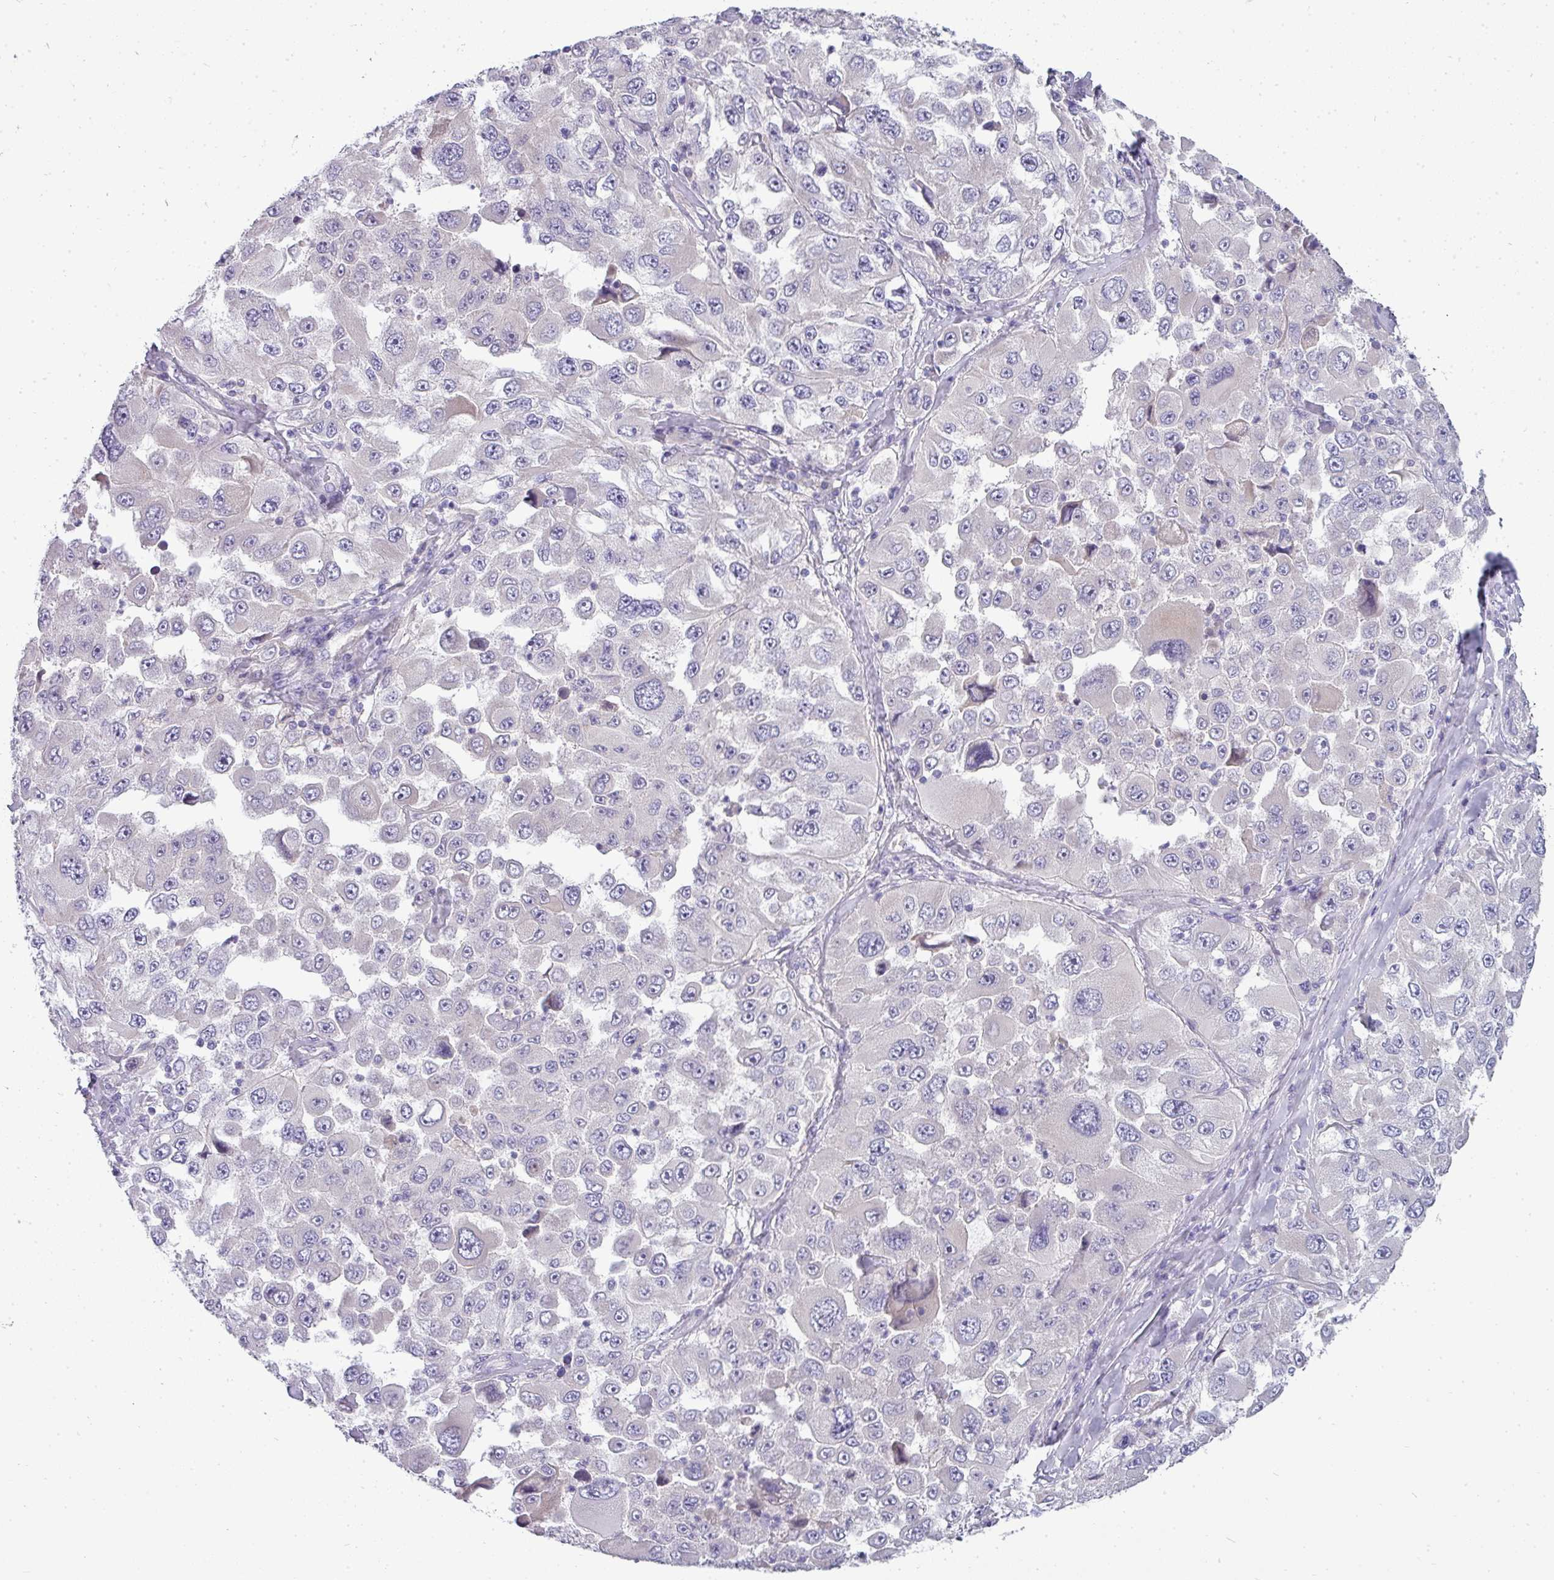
{"staining": {"intensity": "negative", "quantity": "none", "location": "none"}, "tissue": "melanoma", "cell_type": "Tumor cells", "image_type": "cancer", "snomed": [{"axis": "morphology", "description": "Malignant melanoma, Metastatic site"}, {"axis": "topography", "description": "Lymph node"}], "caption": "The image reveals no significant positivity in tumor cells of melanoma.", "gene": "ASXL3", "patient": {"sex": "male", "age": 62}}